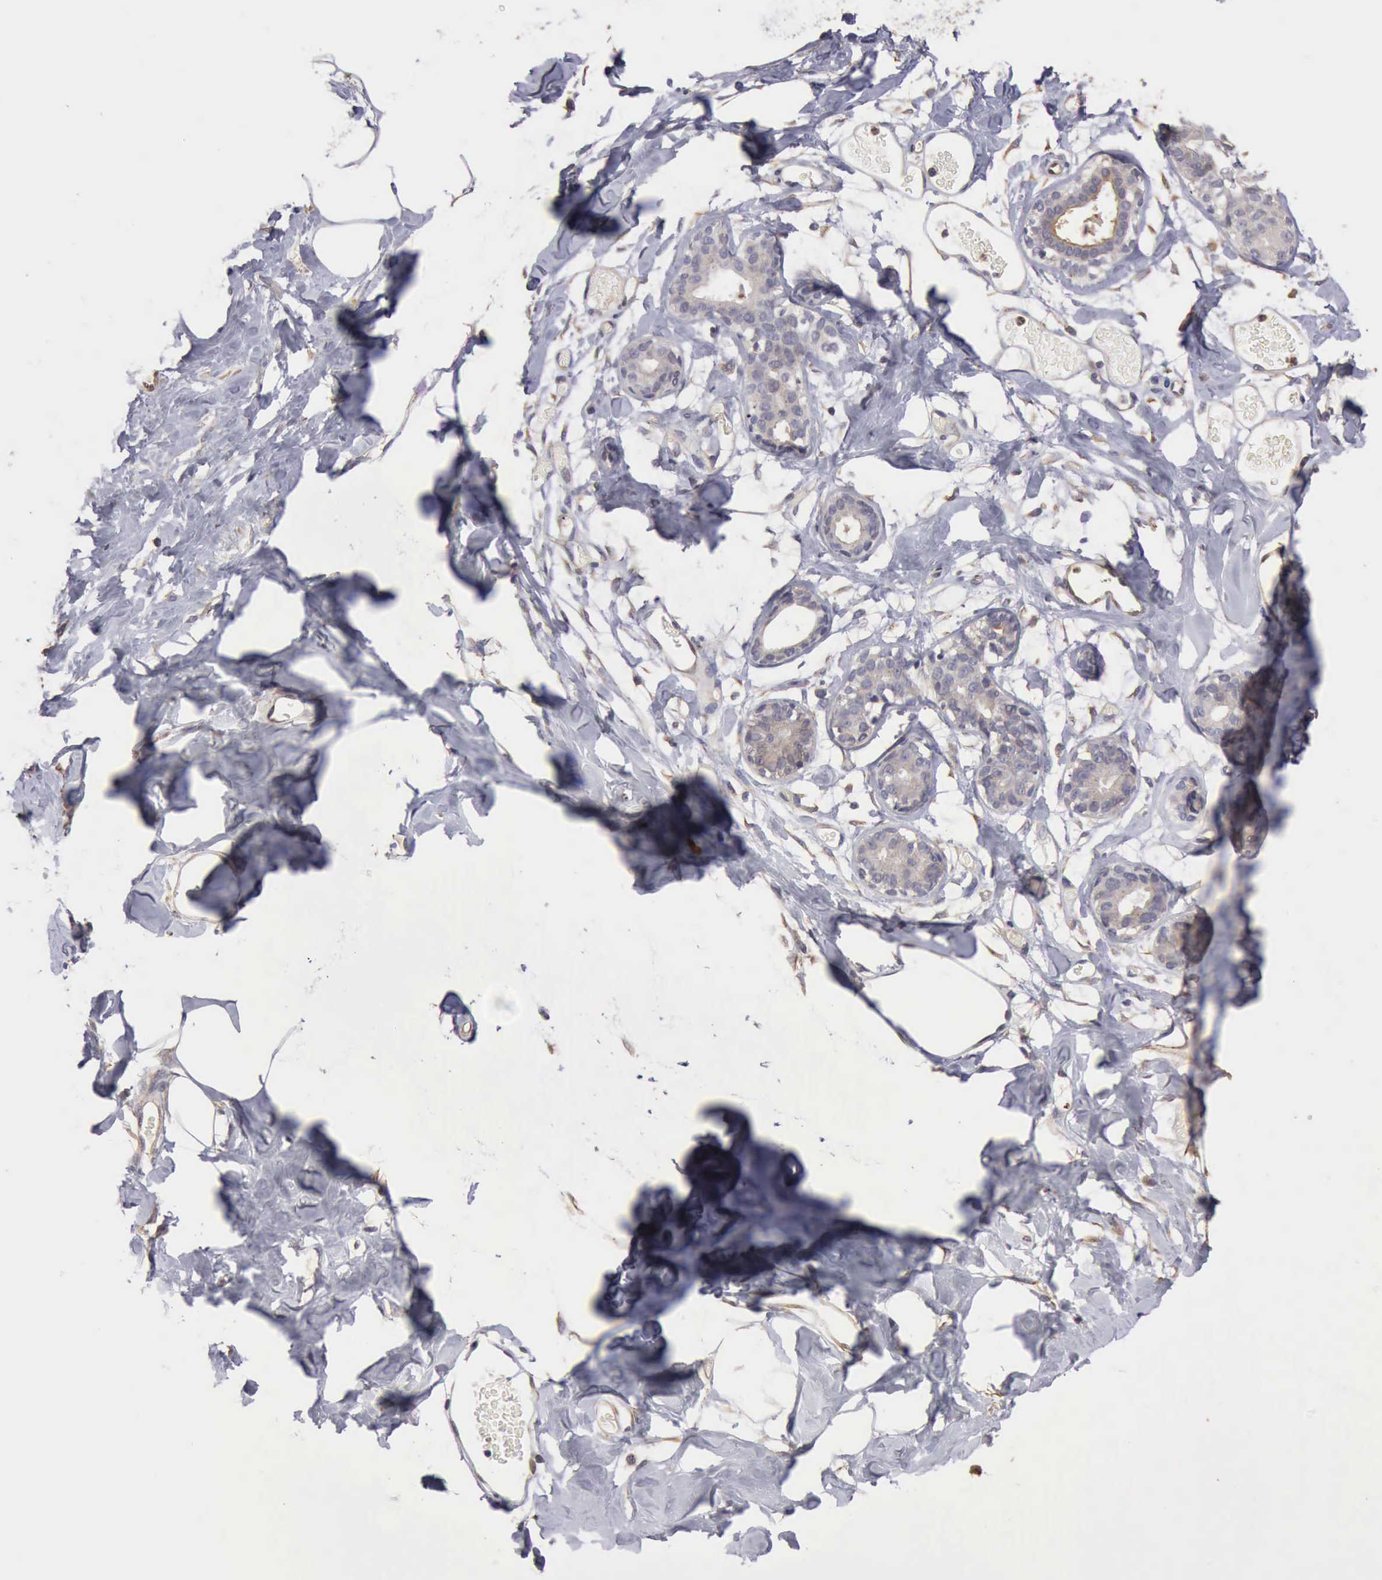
{"staining": {"intensity": "moderate", "quantity": ">75%", "location": "cytoplasmic/membranous"}, "tissue": "breast", "cell_type": "Adipocytes", "image_type": "normal", "snomed": [{"axis": "morphology", "description": "Normal tissue, NOS"}, {"axis": "topography", "description": "Breast"}], "caption": "Brown immunohistochemical staining in normal breast reveals moderate cytoplasmic/membranous staining in approximately >75% of adipocytes.", "gene": "BMX", "patient": {"sex": "female", "age": 23}}